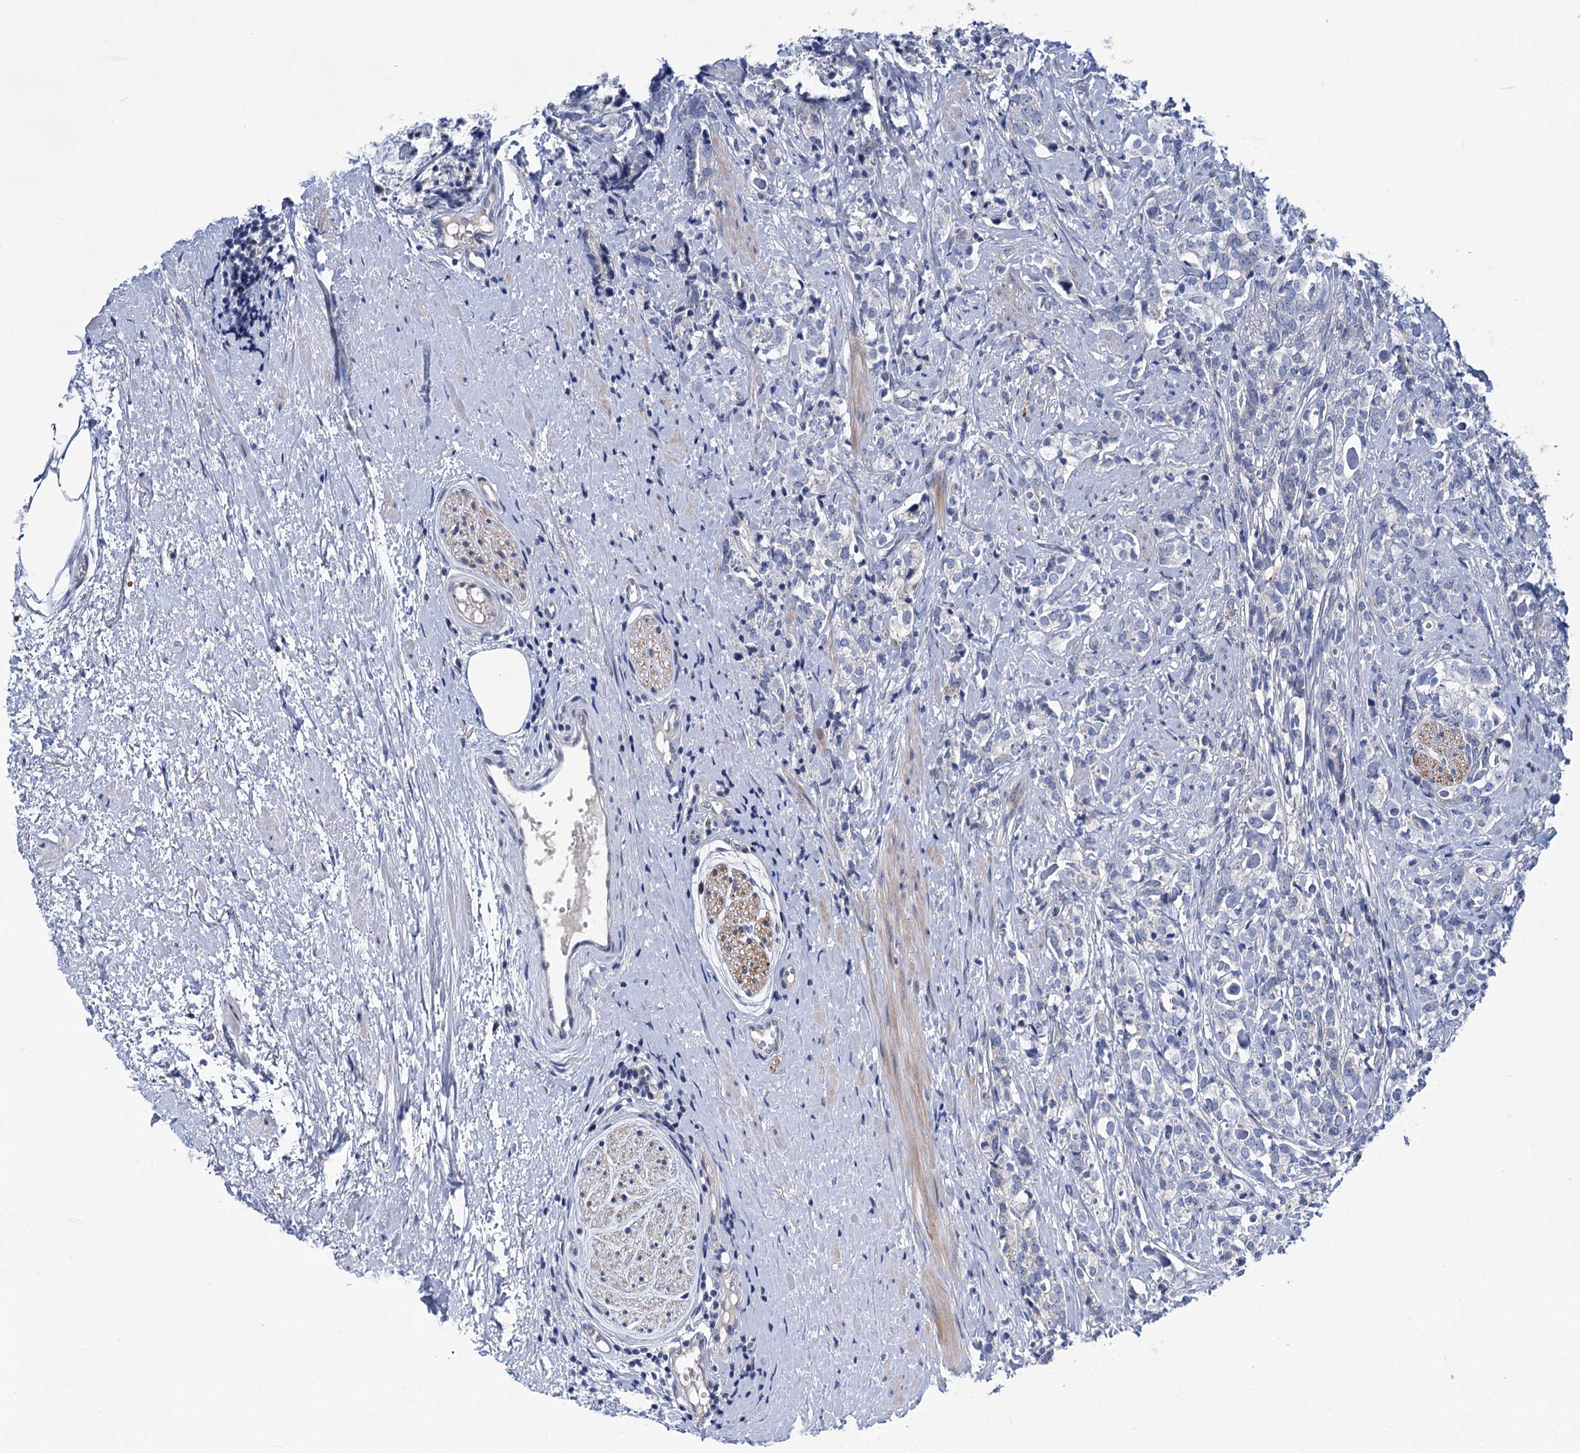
{"staining": {"intensity": "negative", "quantity": "none", "location": "none"}, "tissue": "prostate cancer", "cell_type": "Tumor cells", "image_type": "cancer", "snomed": [{"axis": "morphology", "description": "Adenocarcinoma, High grade"}, {"axis": "topography", "description": "Prostate"}], "caption": "The histopathology image displays no staining of tumor cells in prostate cancer.", "gene": "CHDH", "patient": {"sex": "male", "age": 69}}